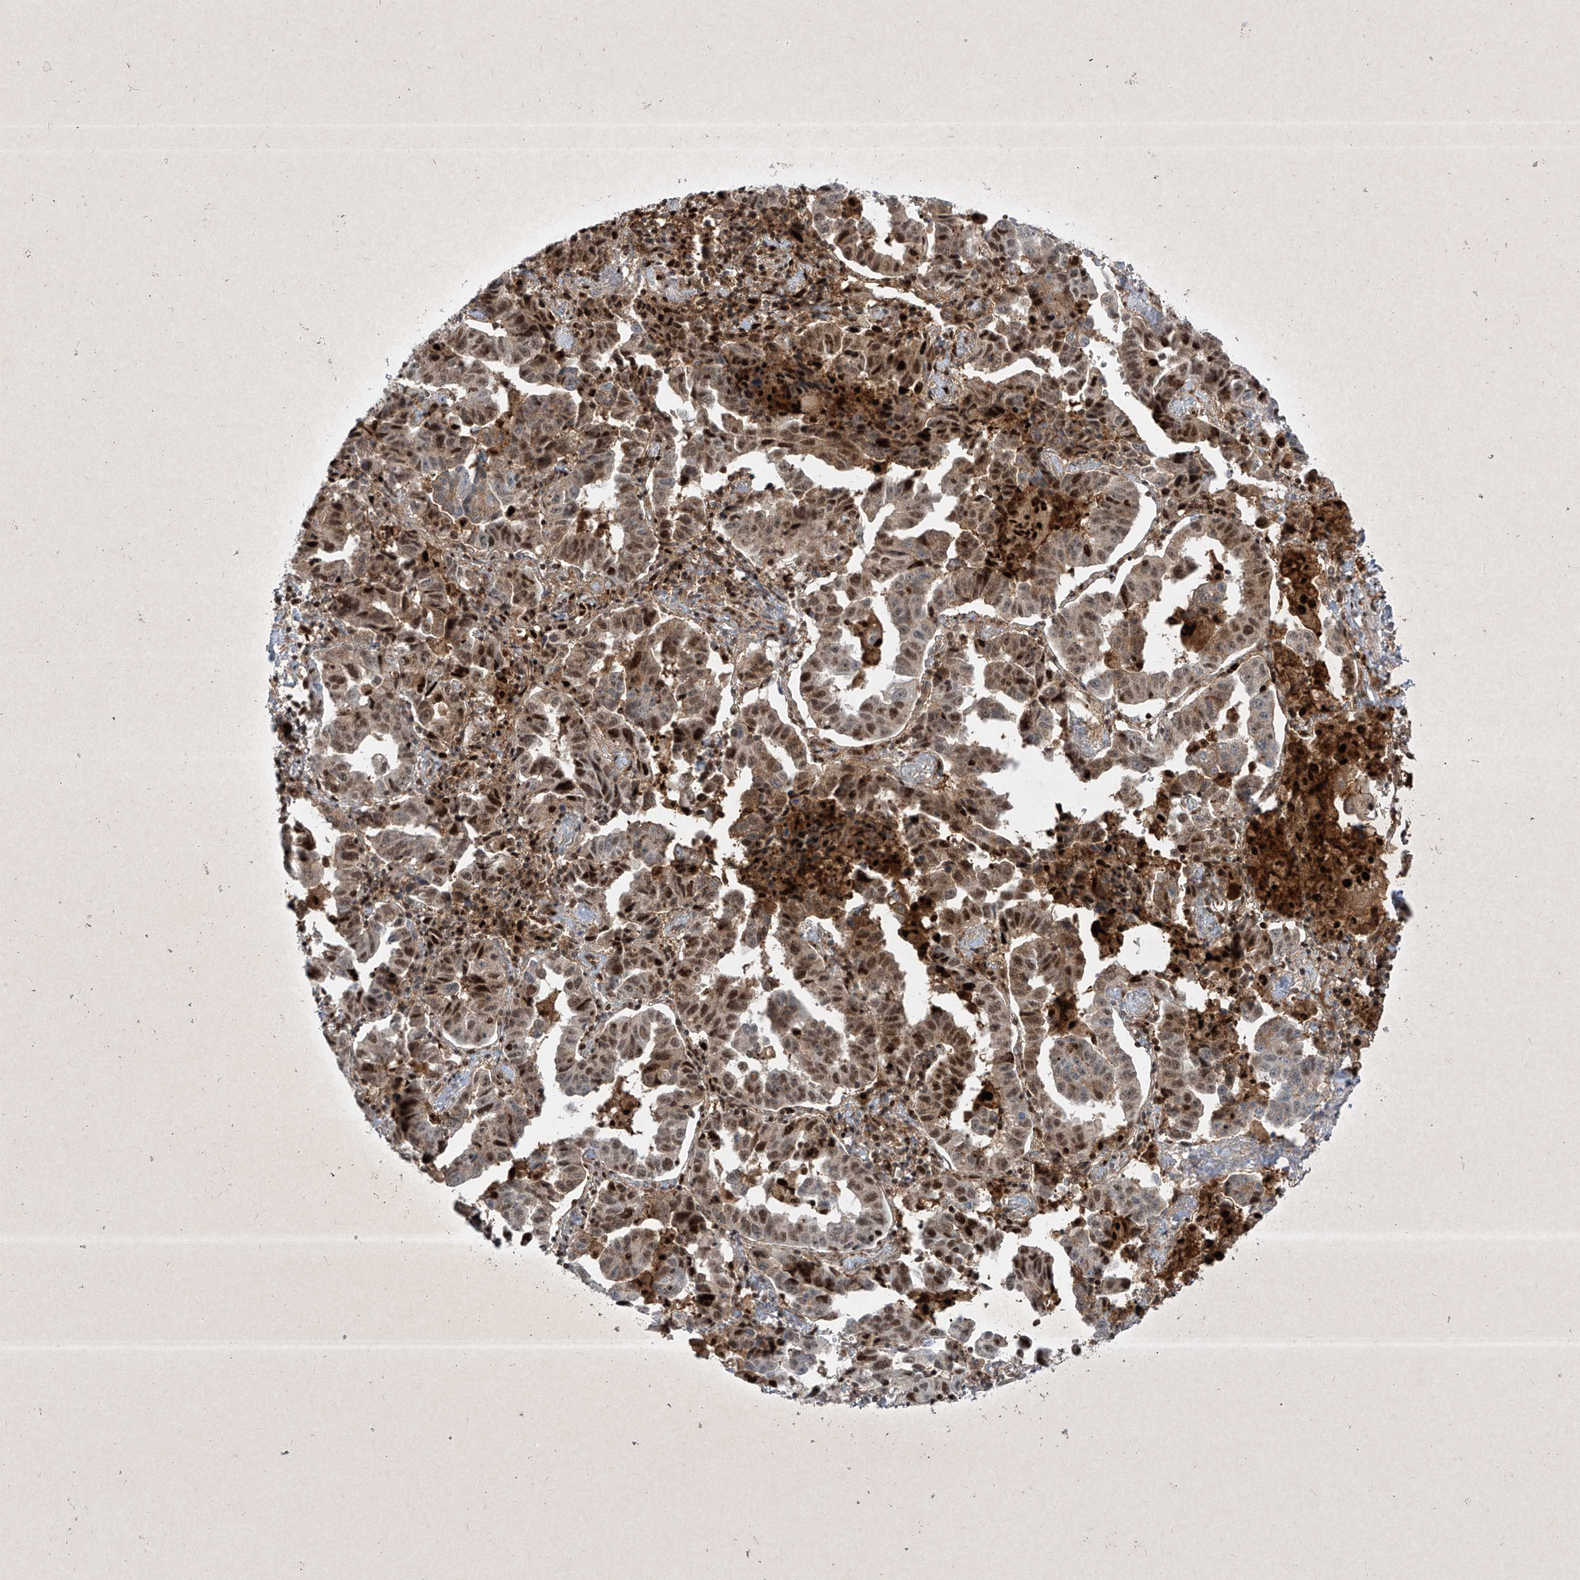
{"staining": {"intensity": "moderate", "quantity": ">75%", "location": "nuclear"}, "tissue": "lung cancer", "cell_type": "Tumor cells", "image_type": "cancer", "snomed": [{"axis": "morphology", "description": "Adenocarcinoma, NOS"}, {"axis": "topography", "description": "Lung"}], "caption": "Tumor cells exhibit medium levels of moderate nuclear positivity in about >75% of cells in human lung adenocarcinoma. (DAB IHC, brown staining for protein, blue staining for nuclei).", "gene": "PSMB10", "patient": {"sex": "female", "age": 51}}